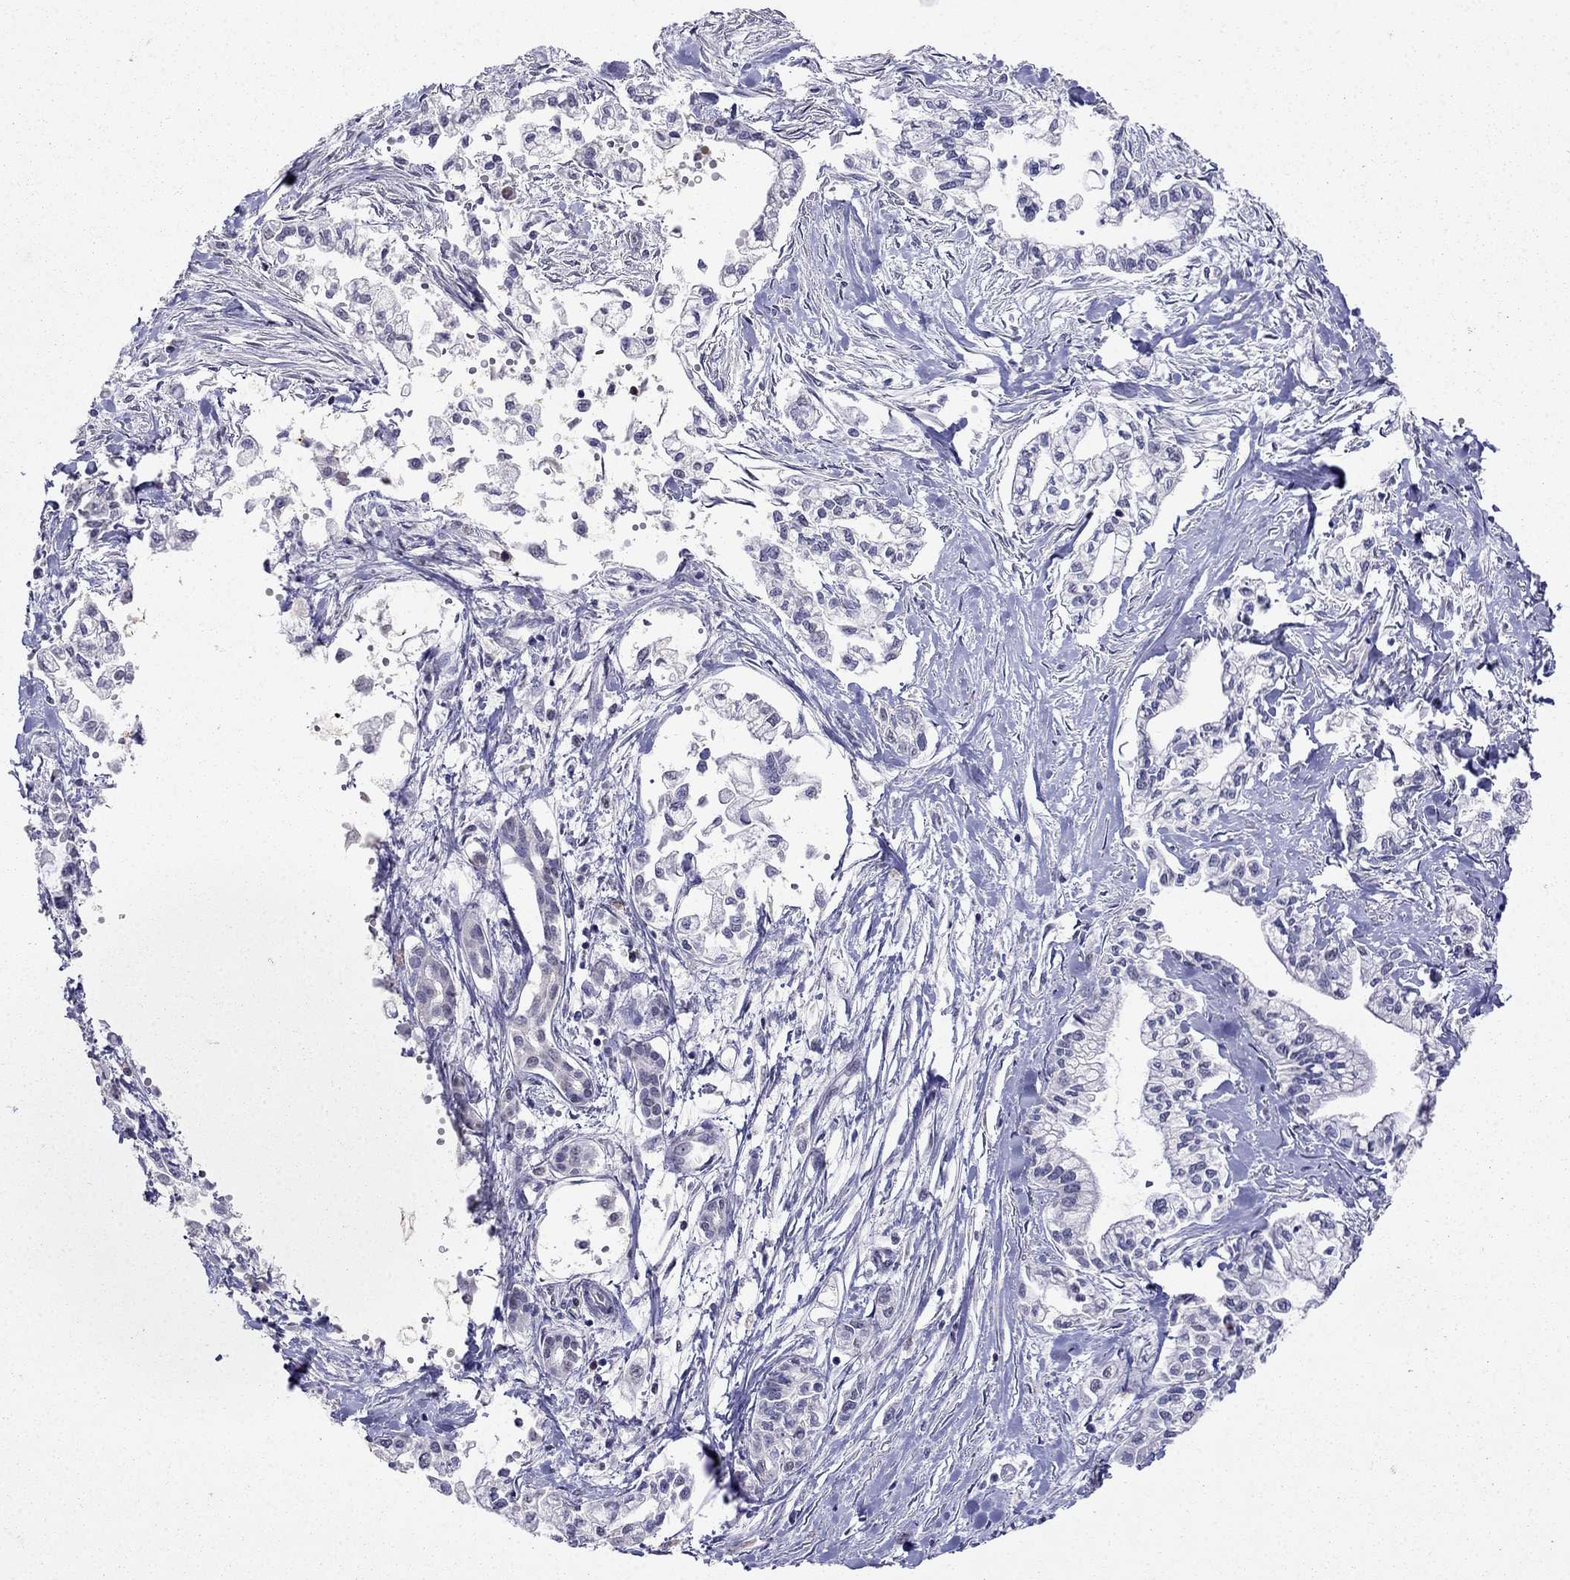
{"staining": {"intensity": "negative", "quantity": "none", "location": "none"}, "tissue": "pancreatic cancer", "cell_type": "Tumor cells", "image_type": "cancer", "snomed": [{"axis": "morphology", "description": "Adenocarcinoma, NOS"}, {"axis": "topography", "description": "Pancreas"}], "caption": "The photomicrograph exhibits no staining of tumor cells in pancreatic cancer.", "gene": "CD8B", "patient": {"sex": "male", "age": 54}}